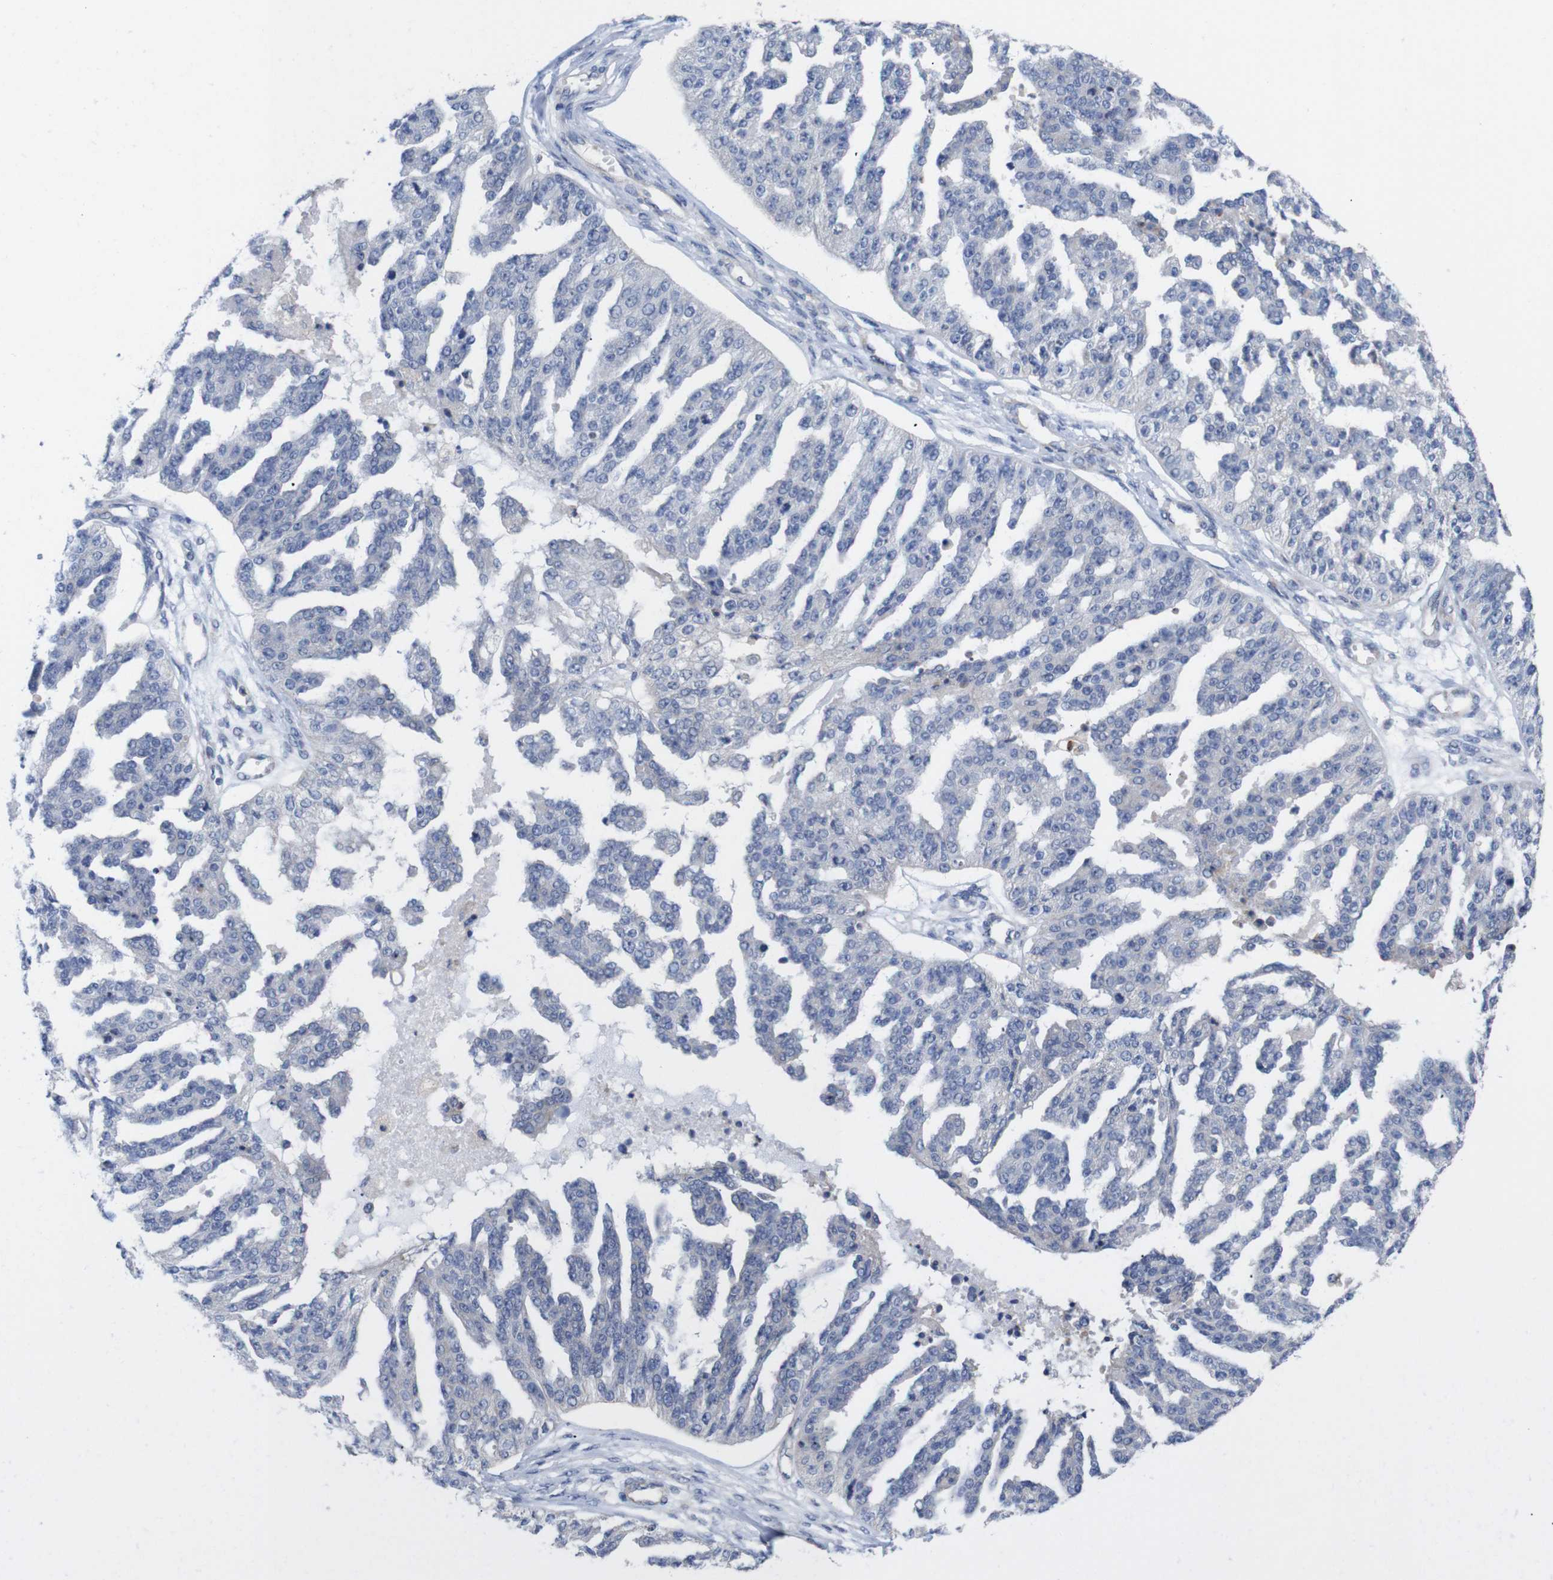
{"staining": {"intensity": "negative", "quantity": "none", "location": "none"}, "tissue": "ovarian cancer", "cell_type": "Tumor cells", "image_type": "cancer", "snomed": [{"axis": "morphology", "description": "Cystadenocarcinoma, serous, NOS"}, {"axis": "topography", "description": "Ovary"}], "caption": "Tumor cells are negative for protein expression in human ovarian cancer.", "gene": "USH1C", "patient": {"sex": "female", "age": 58}}